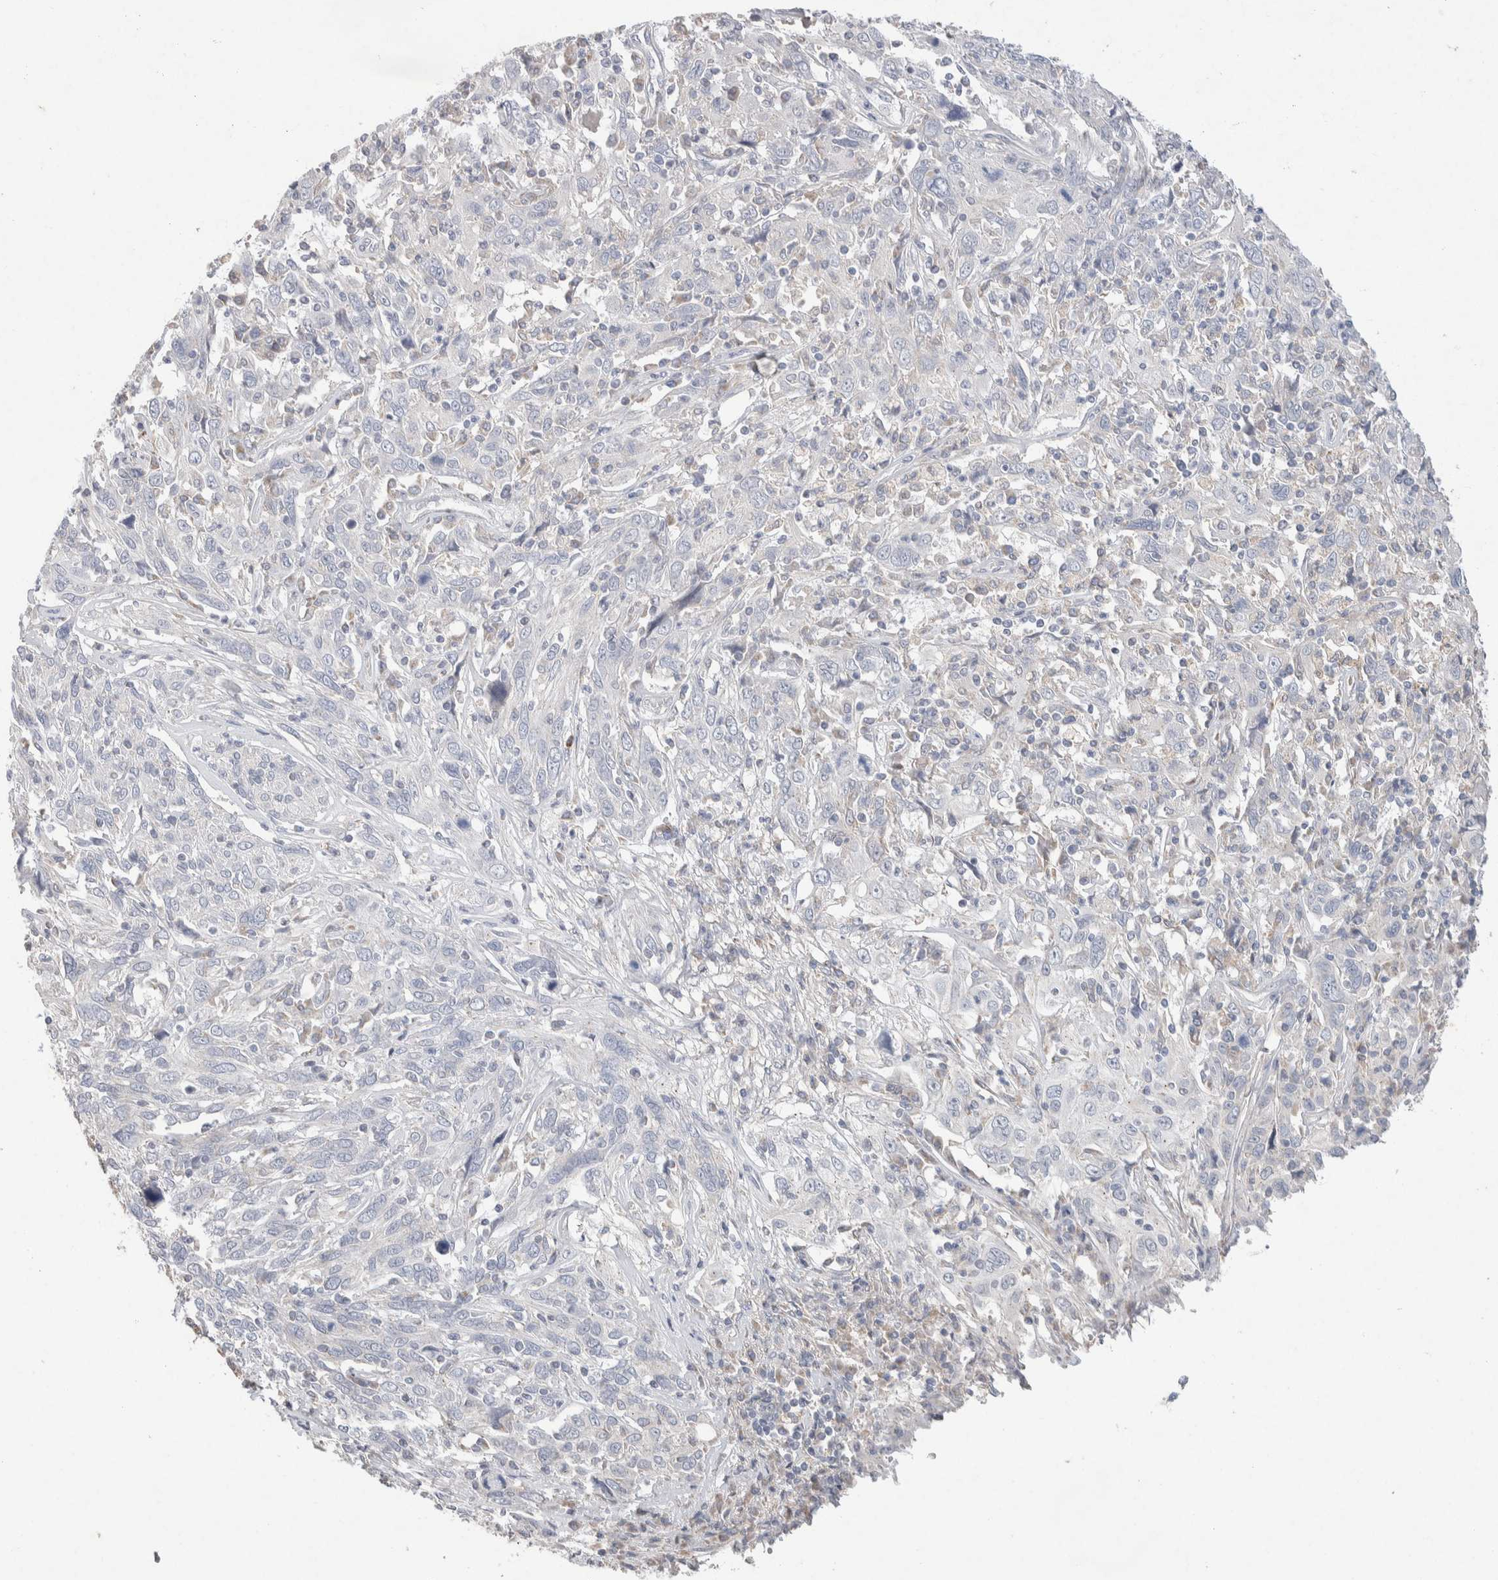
{"staining": {"intensity": "negative", "quantity": "none", "location": "none"}, "tissue": "cervical cancer", "cell_type": "Tumor cells", "image_type": "cancer", "snomed": [{"axis": "morphology", "description": "Squamous cell carcinoma, NOS"}, {"axis": "topography", "description": "Cervix"}], "caption": "Tumor cells are negative for protein expression in human squamous cell carcinoma (cervical).", "gene": "CMTM4", "patient": {"sex": "female", "age": 46}}